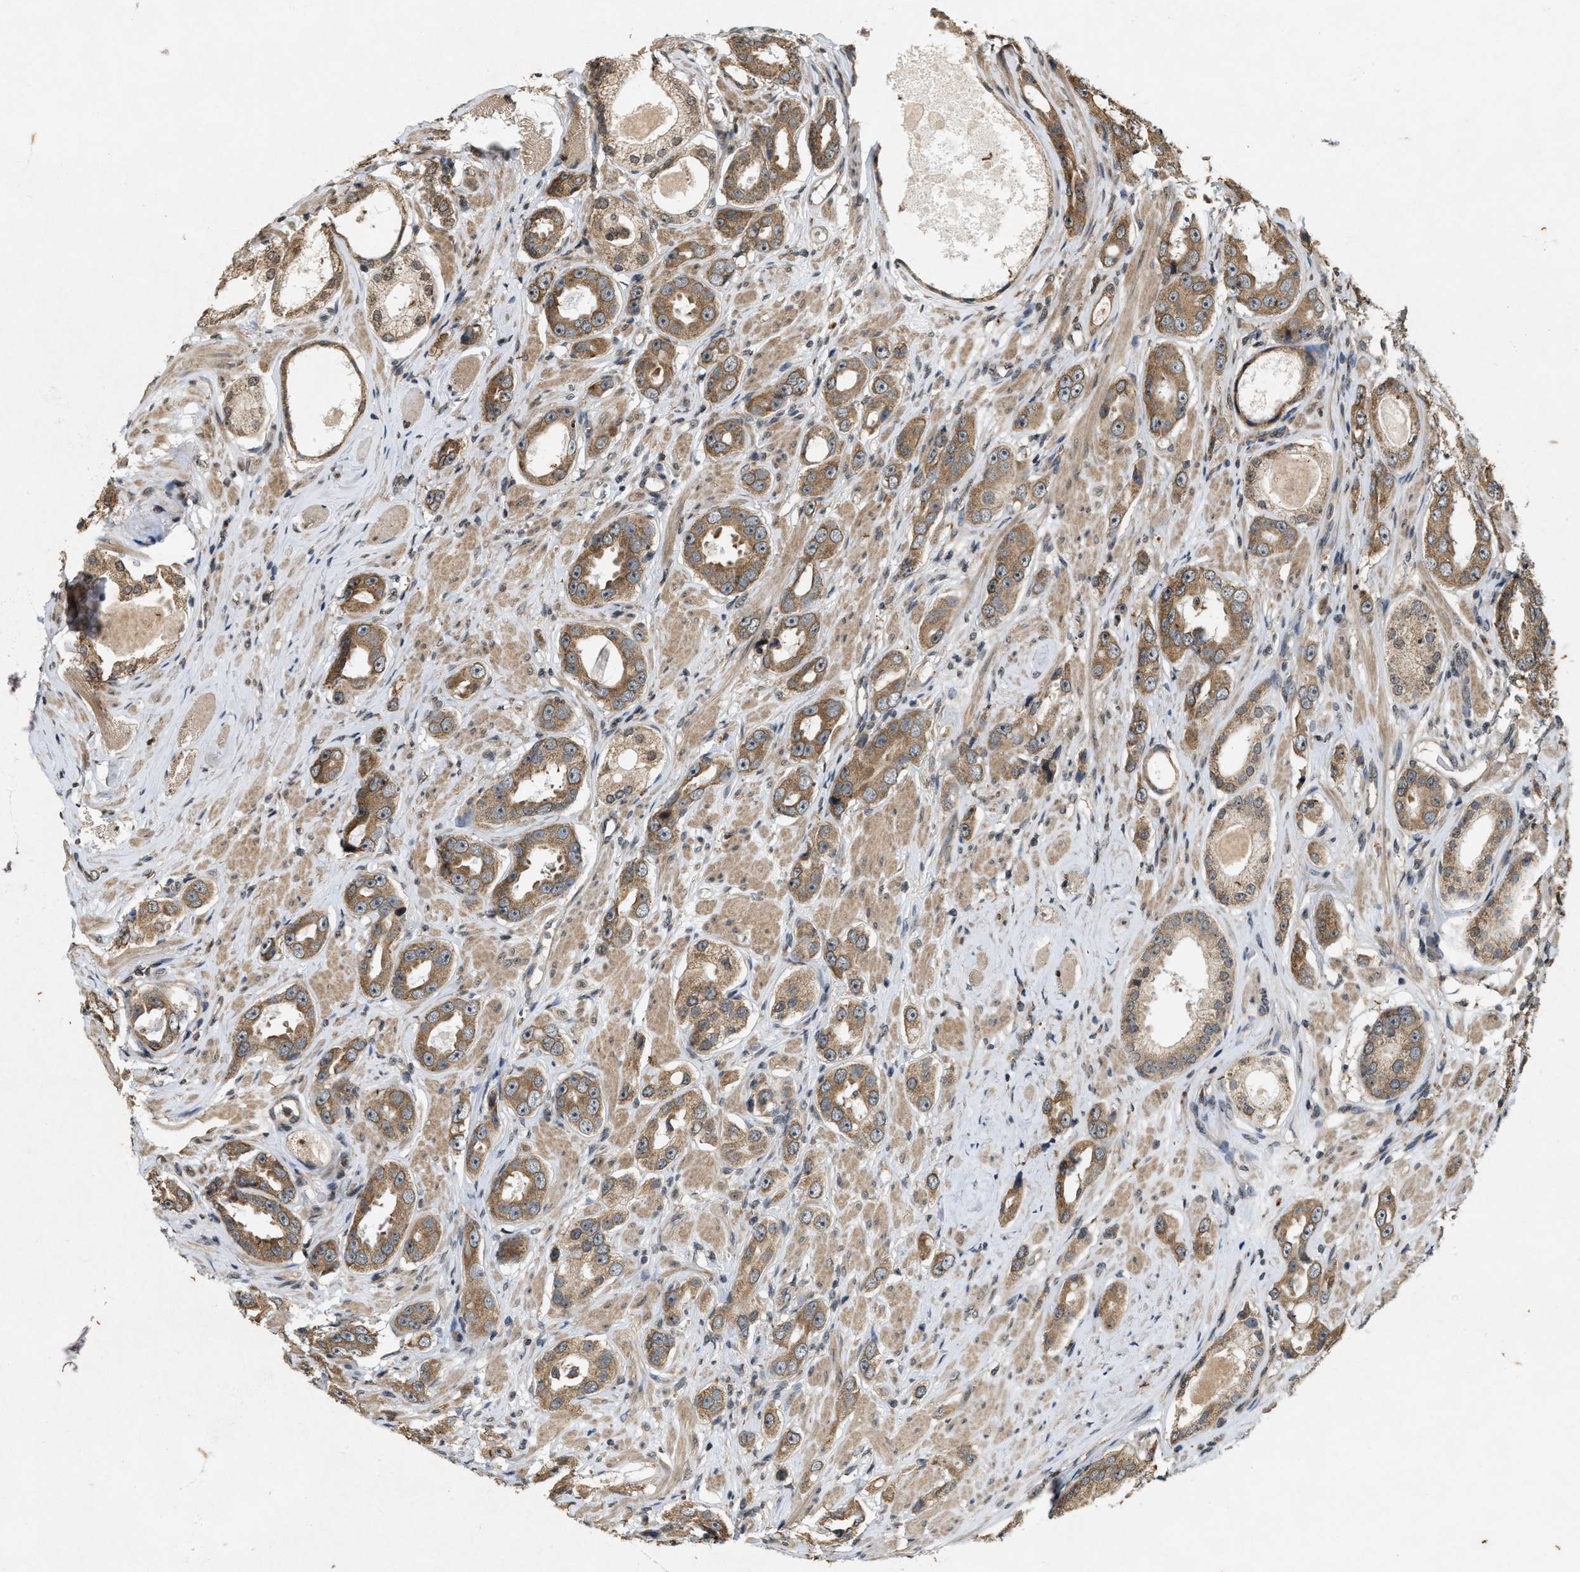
{"staining": {"intensity": "moderate", "quantity": ">75%", "location": "cytoplasmic/membranous"}, "tissue": "prostate cancer", "cell_type": "Tumor cells", "image_type": "cancer", "snomed": [{"axis": "morphology", "description": "Adenocarcinoma, Medium grade"}, {"axis": "topography", "description": "Prostate"}], "caption": "Protein staining of prostate cancer (adenocarcinoma (medium-grade)) tissue shows moderate cytoplasmic/membranous staining in approximately >75% of tumor cells.", "gene": "KIF21A", "patient": {"sex": "male", "age": 53}}